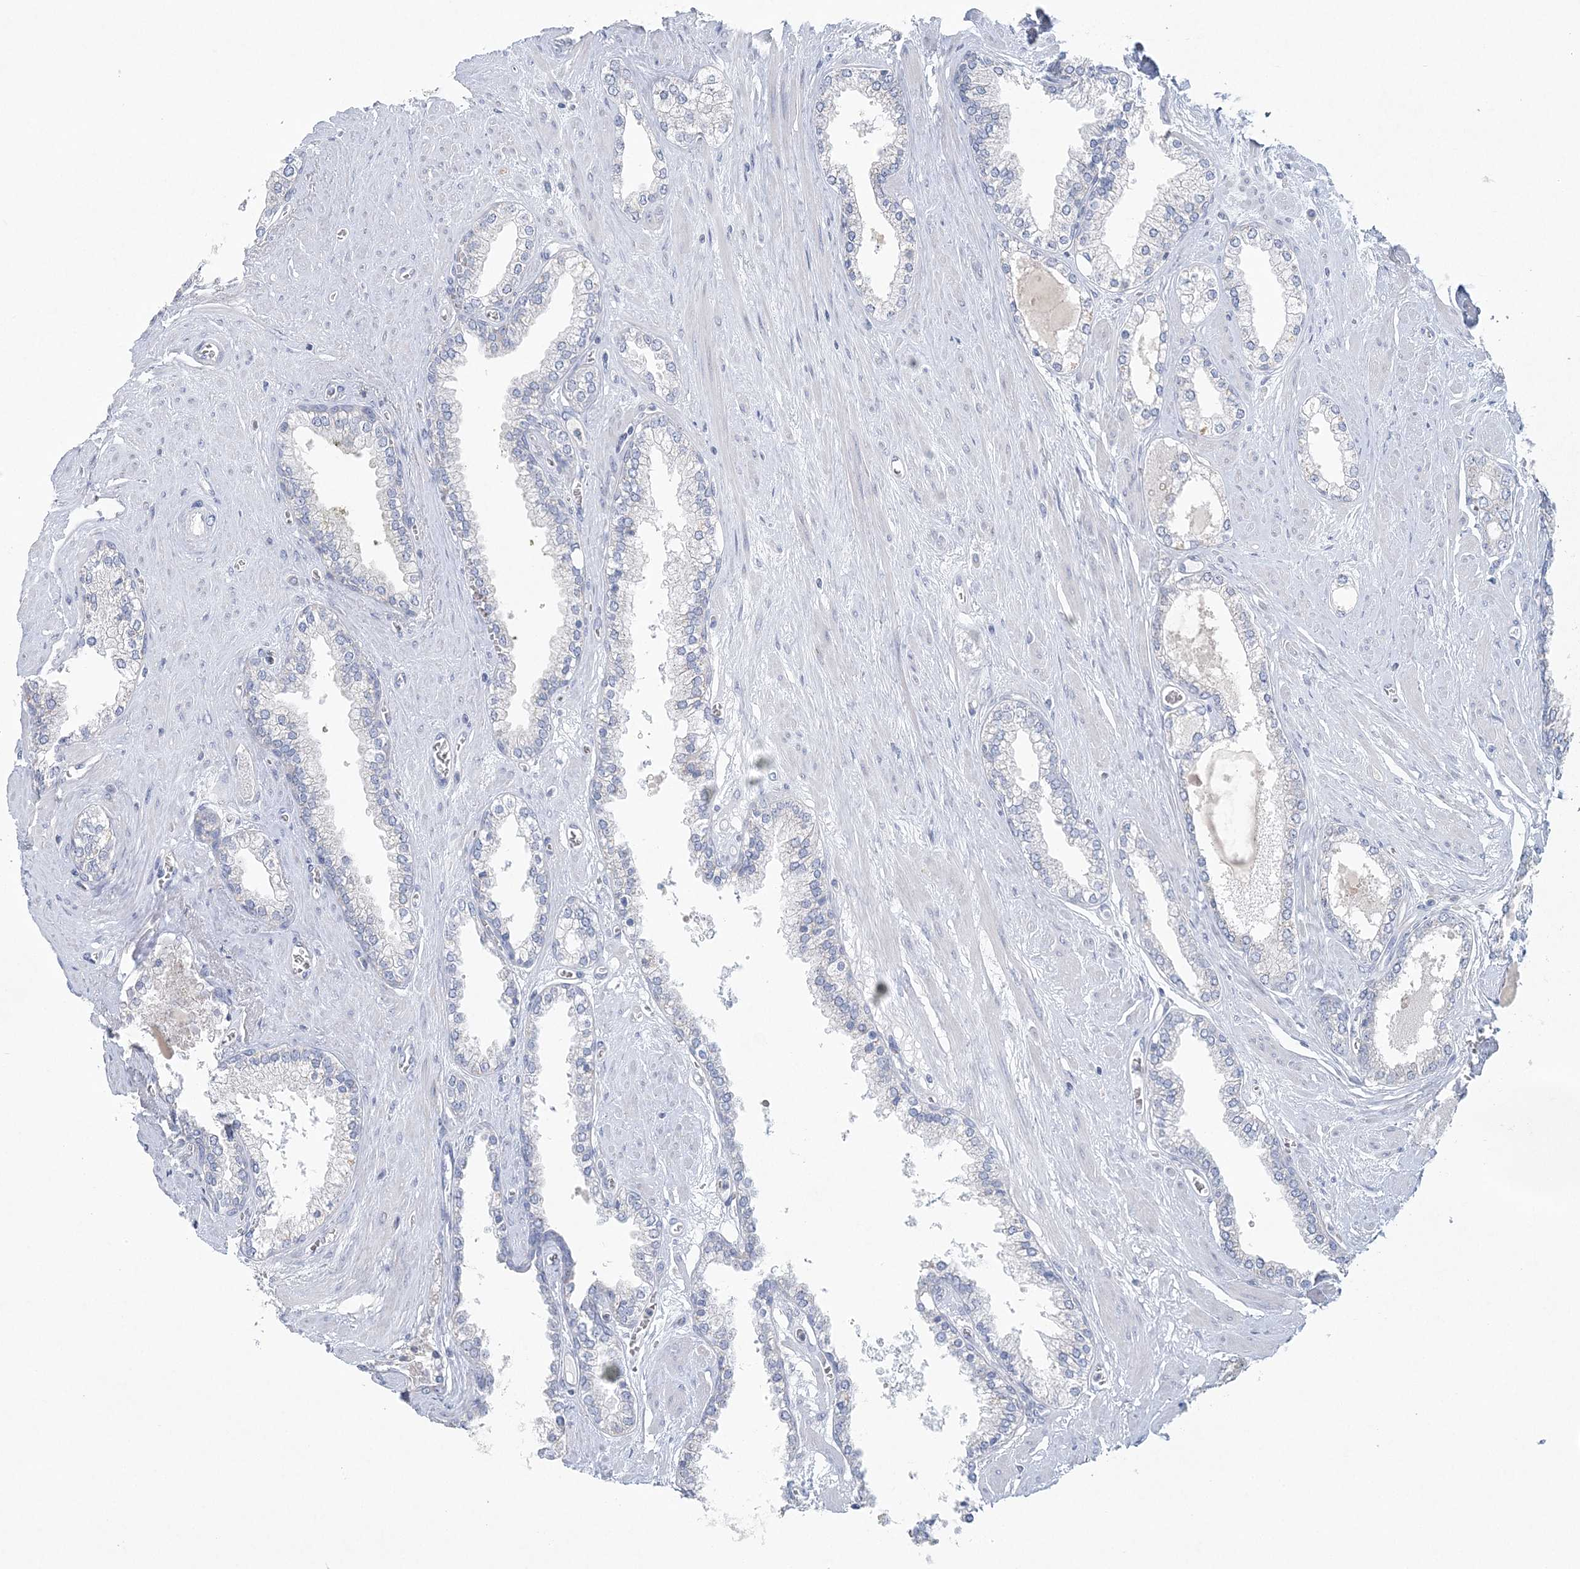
{"staining": {"intensity": "negative", "quantity": "none", "location": "none"}, "tissue": "prostate cancer", "cell_type": "Tumor cells", "image_type": "cancer", "snomed": [{"axis": "morphology", "description": "Adenocarcinoma, Low grade"}, {"axis": "topography", "description": "Prostate"}], "caption": "The photomicrograph reveals no staining of tumor cells in prostate cancer (adenocarcinoma (low-grade)).", "gene": "NIPAL1", "patient": {"sex": "male", "age": 62}}